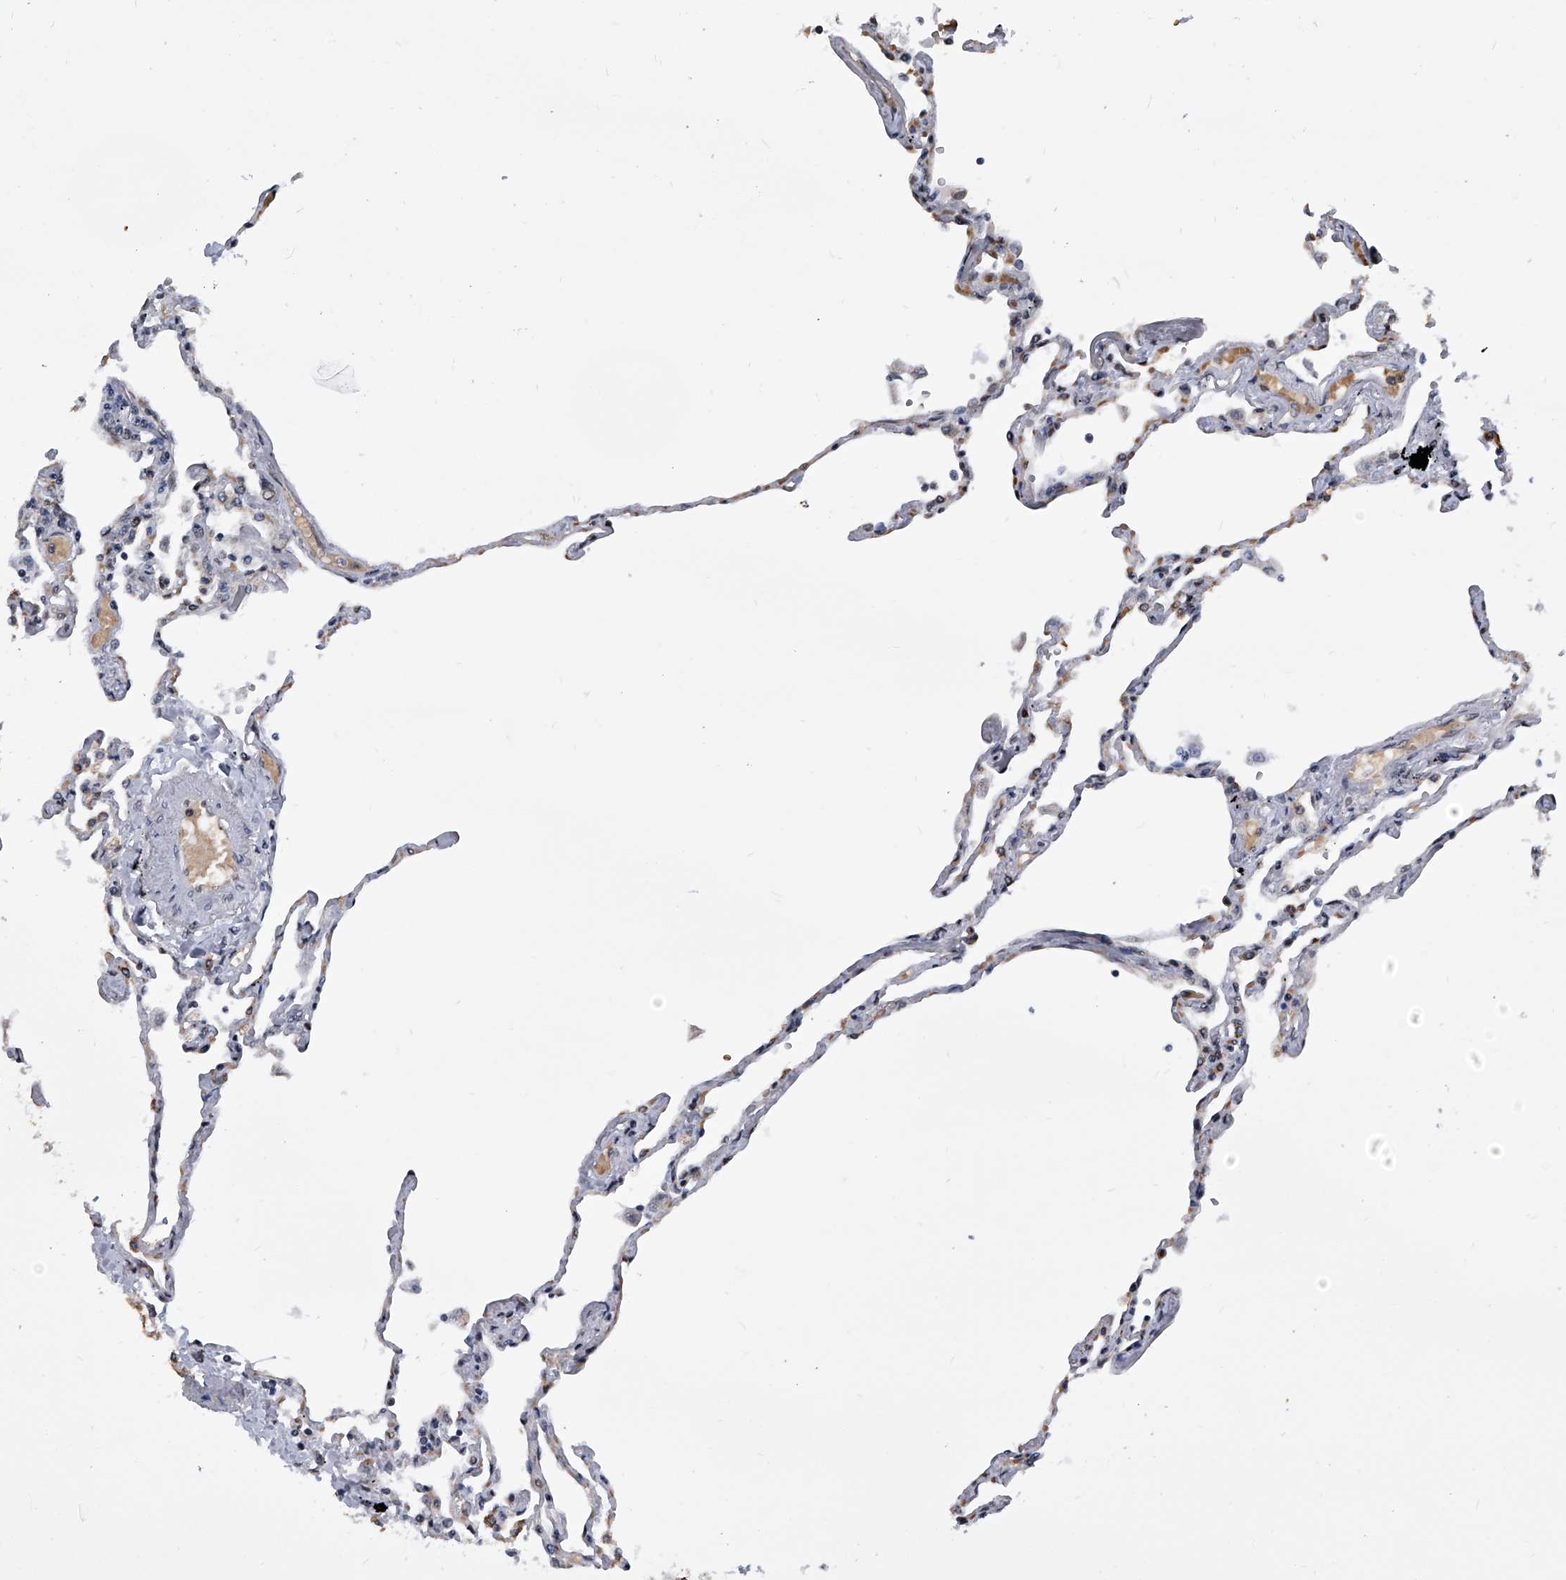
{"staining": {"intensity": "moderate", "quantity": "25%-75%", "location": "nuclear"}, "tissue": "lung", "cell_type": "Alveolar cells", "image_type": "normal", "snomed": [{"axis": "morphology", "description": "Normal tissue, NOS"}, {"axis": "topography", "description": "Lung"}], "caption": "Immunohistochemistry (DAB) staining of unremarkable human lung displays moderate nuclear protein staining in approximately 25%-75% of alveolar cells. The staining was performed using DAB to visualize the protein expression in brown, while the nuclei were stained in blue with hematoxylin (Magnification: 20x).", "gene": "SIM2", "patient": {"sex": "female", "age": 67}}